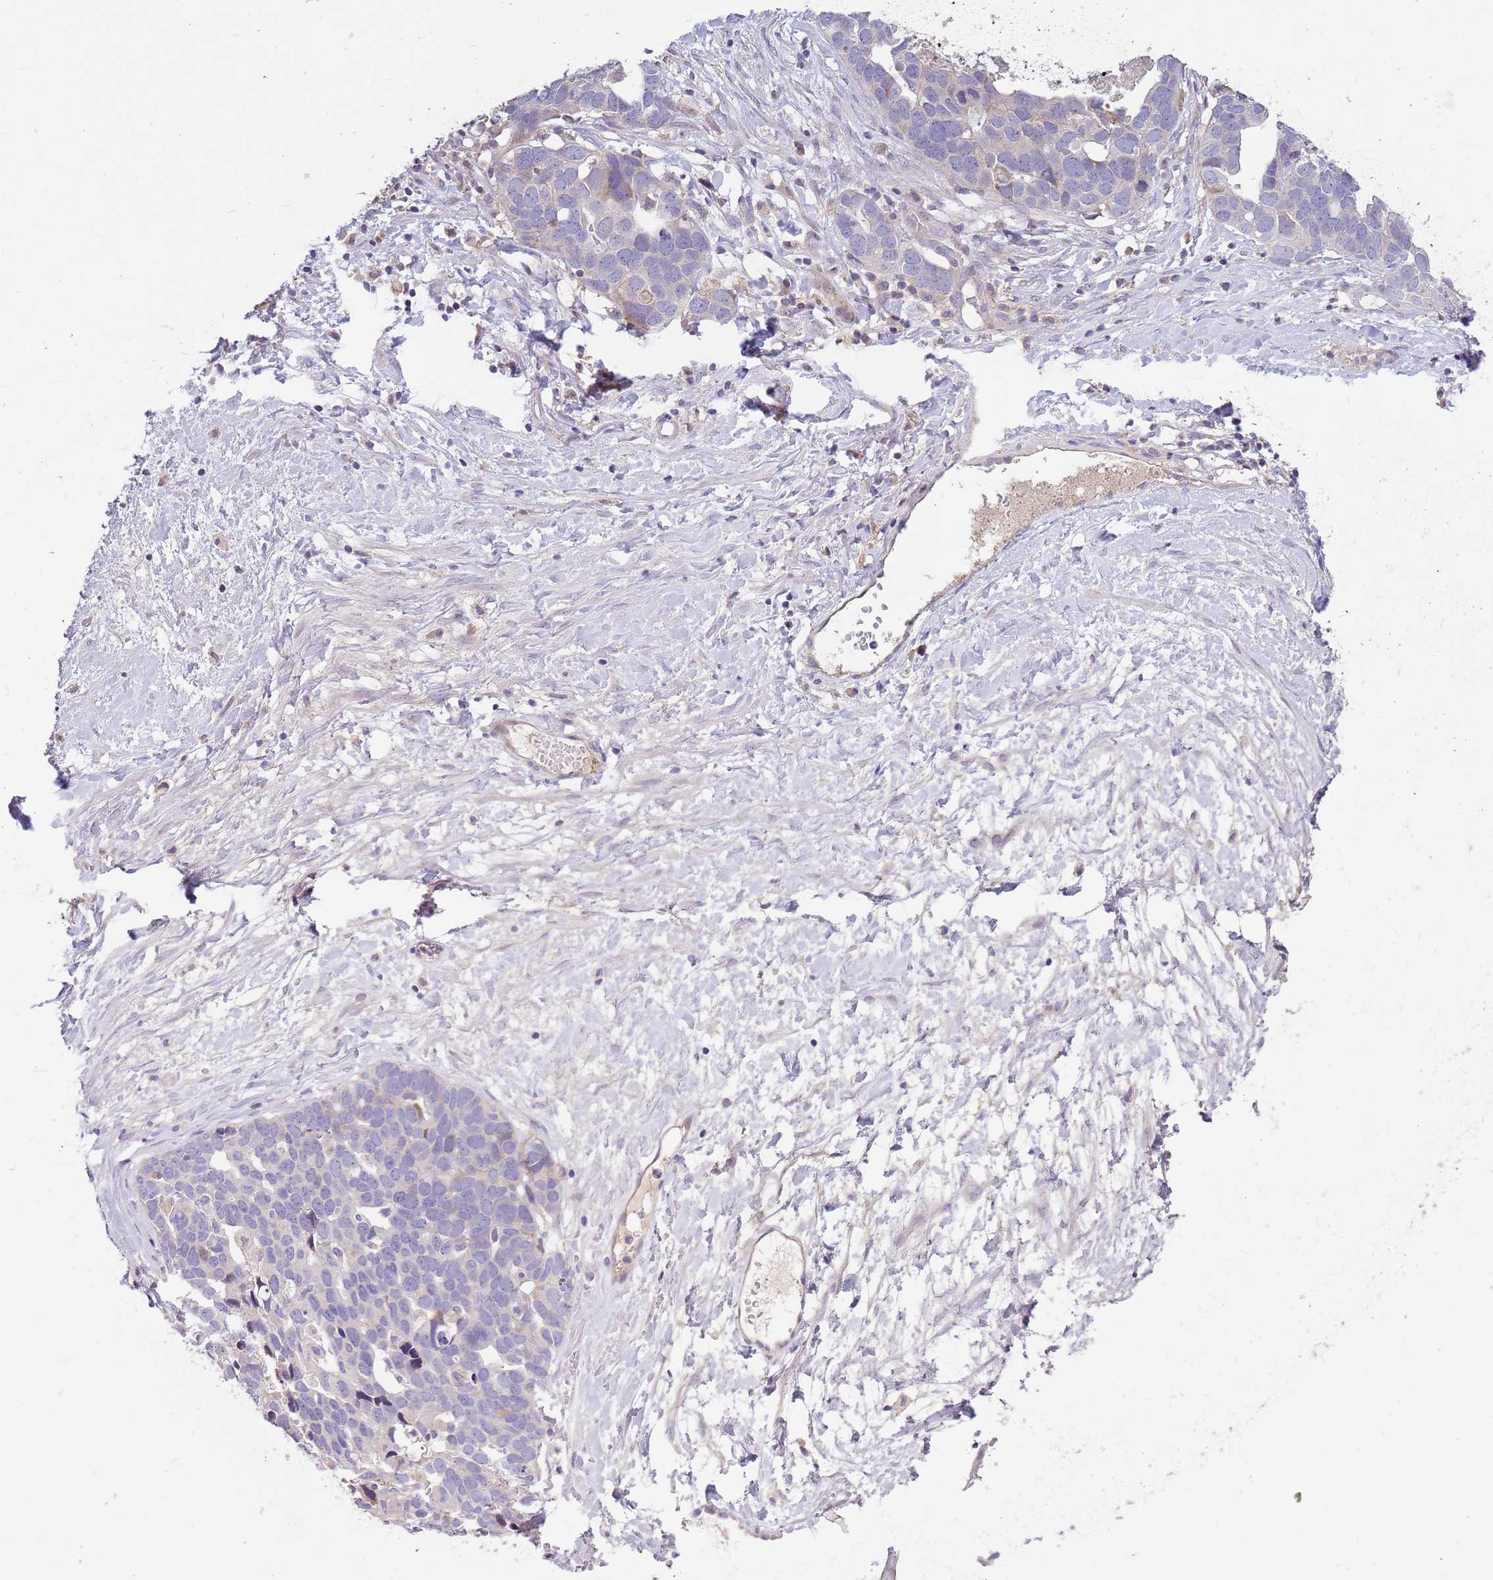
{"staining": {"intensity": "negative", "quantity": "none", "location": "none"}, "tissue": "ovarian cancer", "cell_type": "Tumor cells", "image_type": "cancer", "snomed": [{"axis": "morphology", "description": "Cystadenocarcinoma, serous, NOS"}, {"axis": "topography", "description": "Ovary"}], "caption": "Immunohistochemical staining of human serous cystadenocarcinoma (ovarian) displays no significant staining in tumor cells.", "gene": "CABYR", "patient": {"sex": "female", "age": 54}}